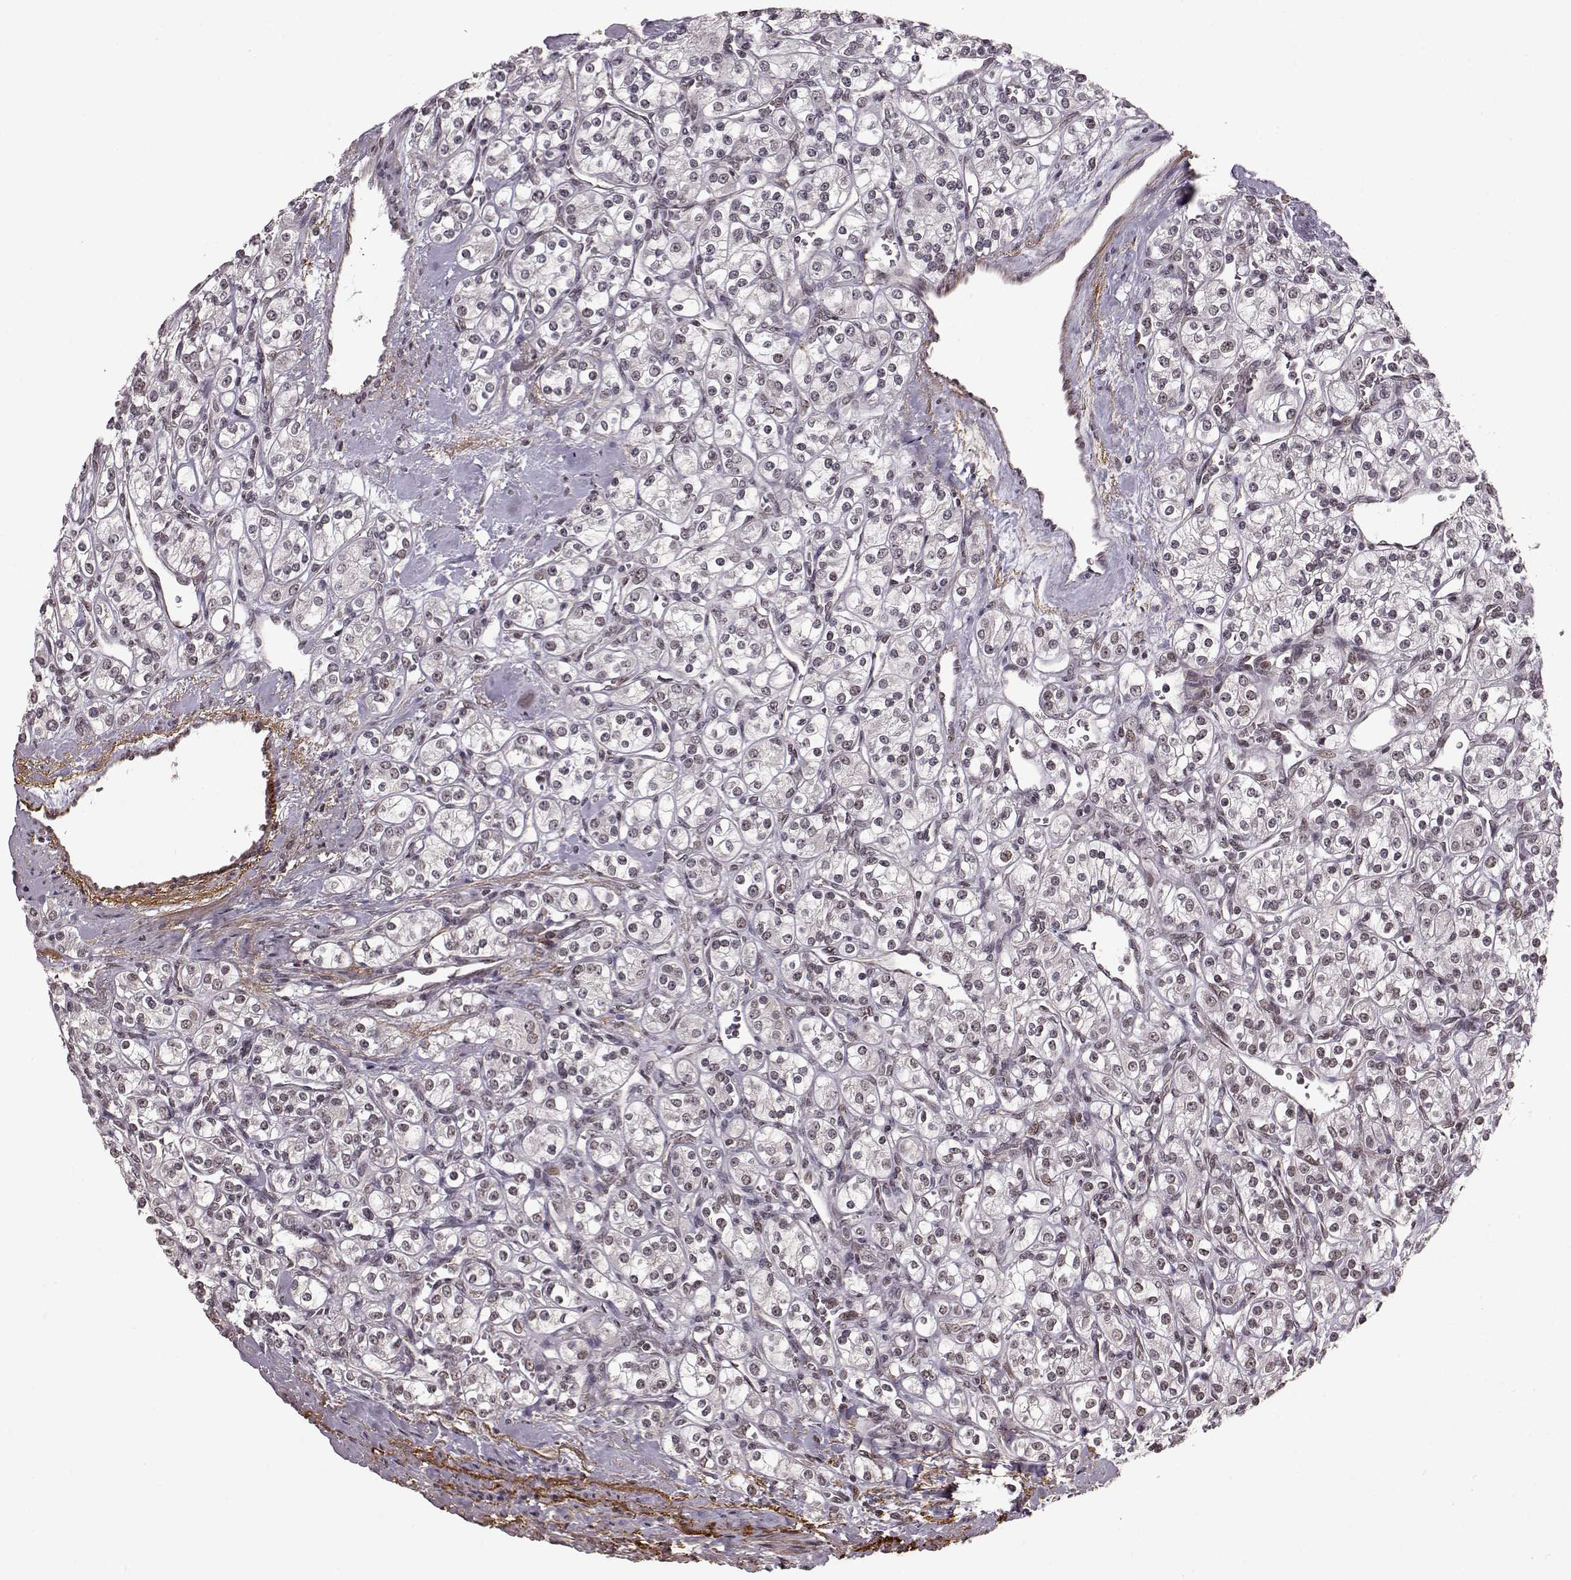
{"staining": {"intensity": "weak", "quantity": "<25%", "location": "nuclear"}, "tissue": "renal cancer", "cell_type": "Tumor cells", "image_type": "cancer", "snomed": [{"axis": "morphology", "description": "Adenocarcinoma, NOS"}, {"axis": "topography", "description": "Kidney"}], "caption": "Histopathology image shows no significant protein staining in tumor cells of renal adenocarcinoma. The staining was performed using DAB to visualize the protein expression in brown, while the nuclei were stained in blue with hematoxylin (Magnification: 20x).", "gene": "RRAGD", "patient": {"sex": "male", "age": 77}}